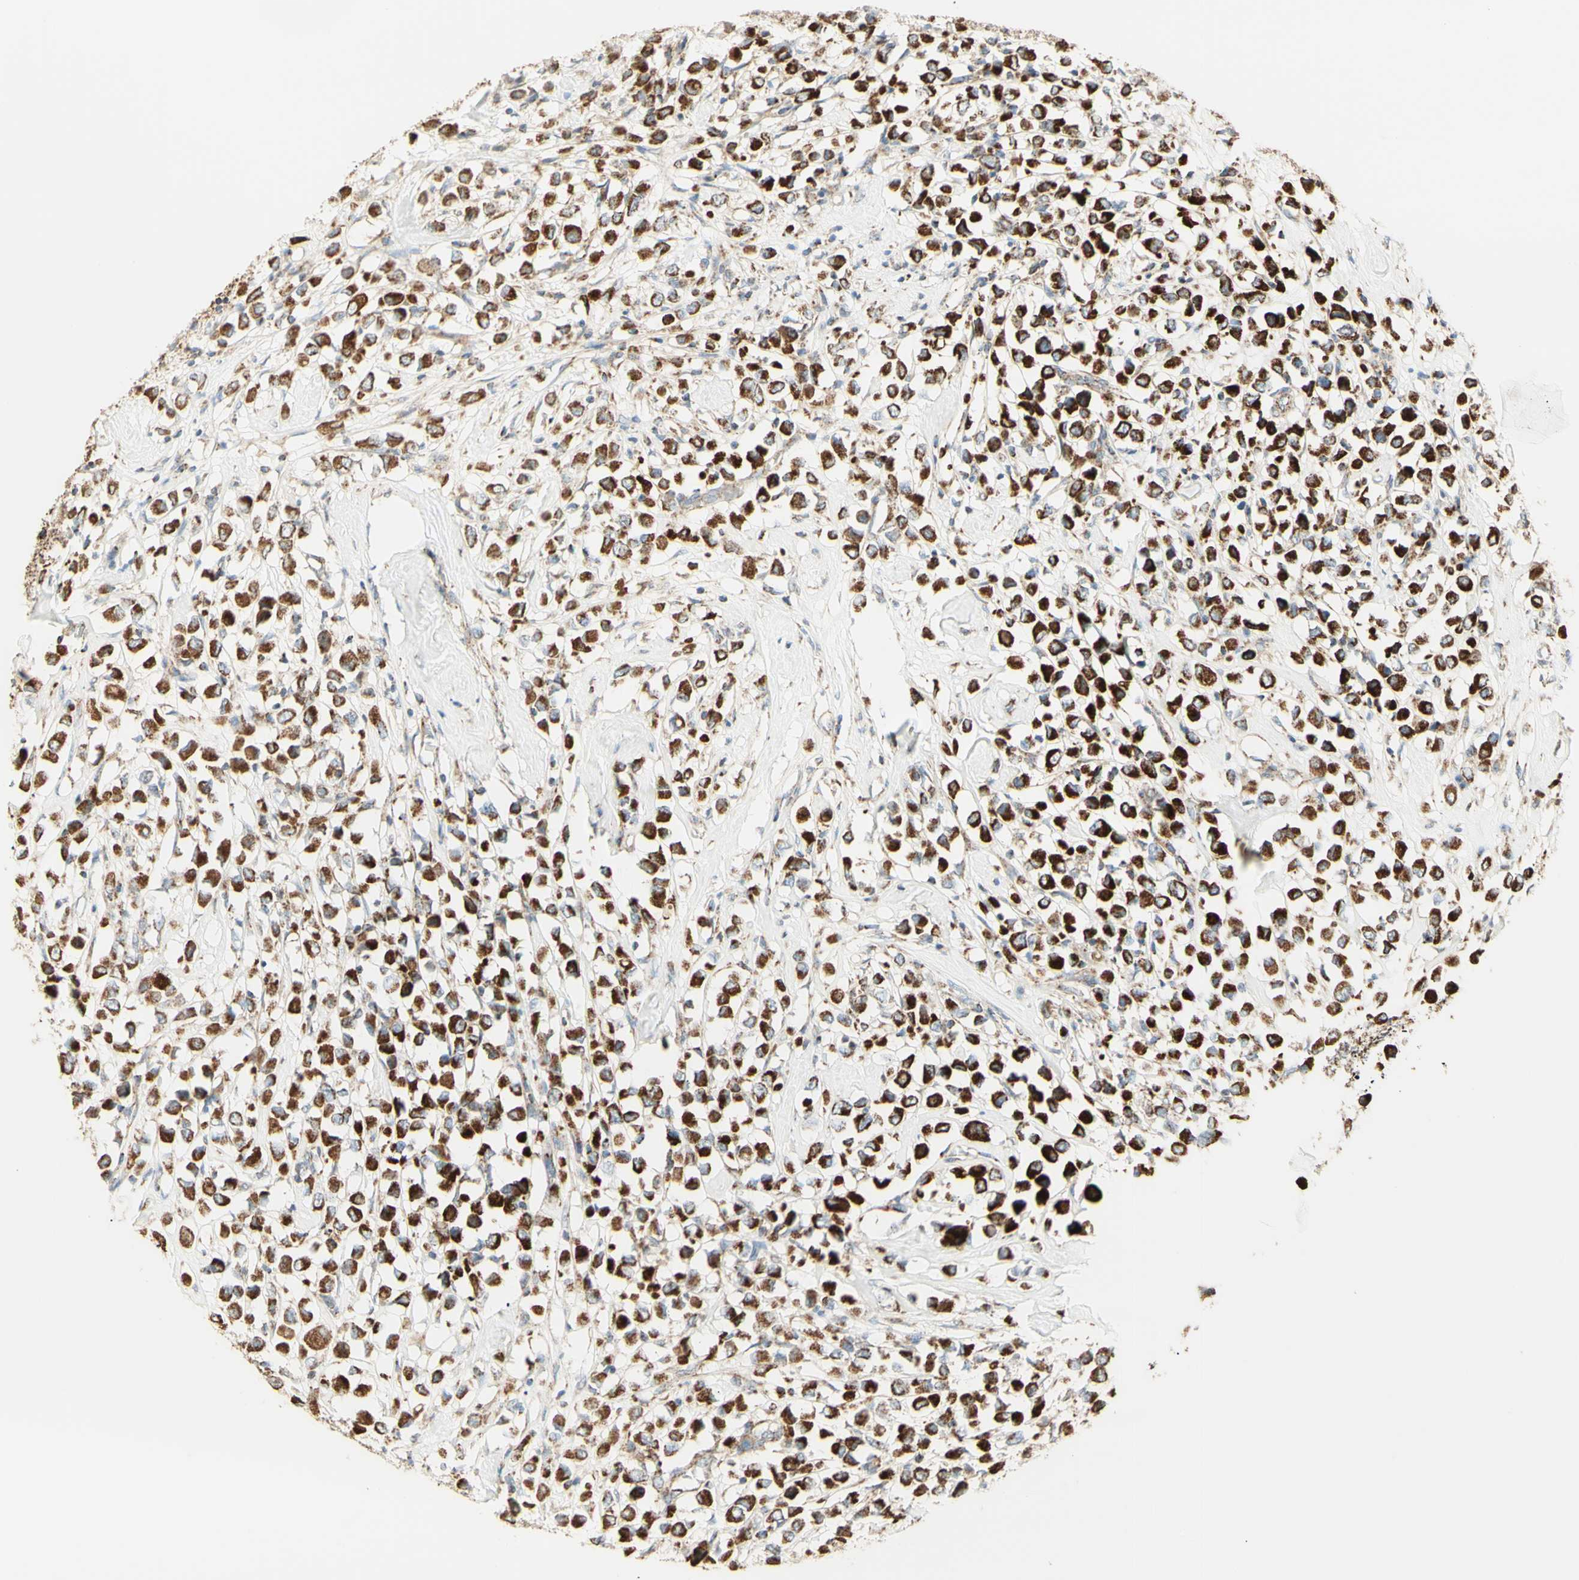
{"staining": {"intensity": "strong", "quantity": ">75%", "location": "cytoplasmic/membranous"}, "tissue": "breast cancer", "cell_type": "Tumor cells", "image_type": "cancer", "snomed": [{"axis": "morphology", "description": "Duct carcinoma"}, {"axis": "topography", "description": "Breast"}], "caption": "Breast cancer (invasive ductal carcinoma) was stained to show a protein in brown. There is high levels of strong cytoplasmic/membranous staining in about >75% of tumor cells.", "gene": "LETM1", "patient": {"sex": "female", "age": 61}}